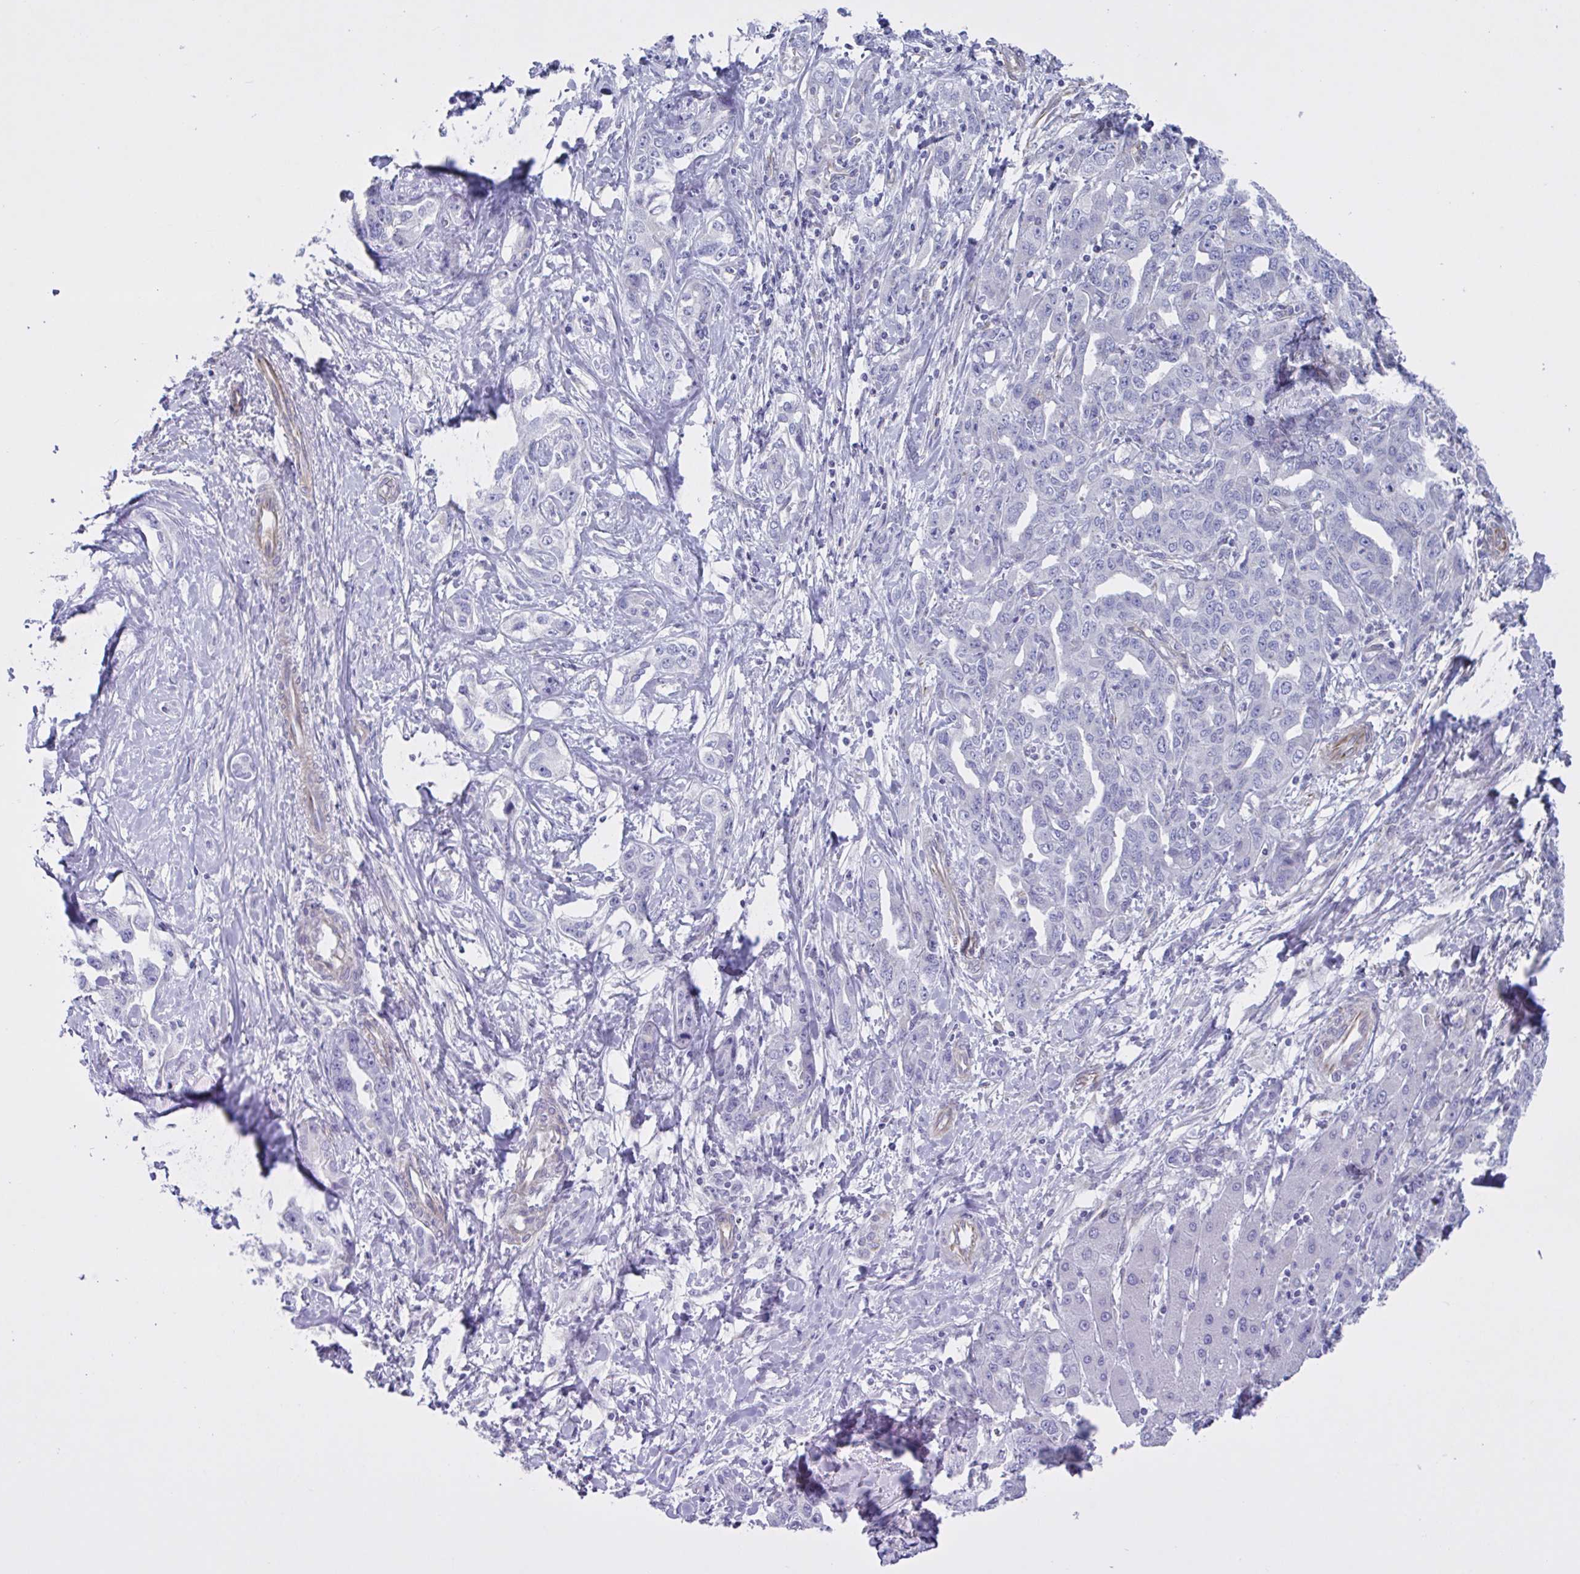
{"staining": {"intensity": "negative", "quantity": "none", "location": "none"}, "tissue": "liver cancer", "cell_type": "Tumor cells", "image_type": "cancer", "snomed": [{"axis": "morphology", "description": "Cholangiocarcinoma"}, {"axis": "topography", "description": "Liver"}], "caption": "High magnification brightfield microscopy of liver cancer stained with DAB (brown) and counterstained with hematoxylin (blue): tumor cells show no significant positivity.", "gene": "TMEM86B", "patient": {"sex": "male", "age": 59}}